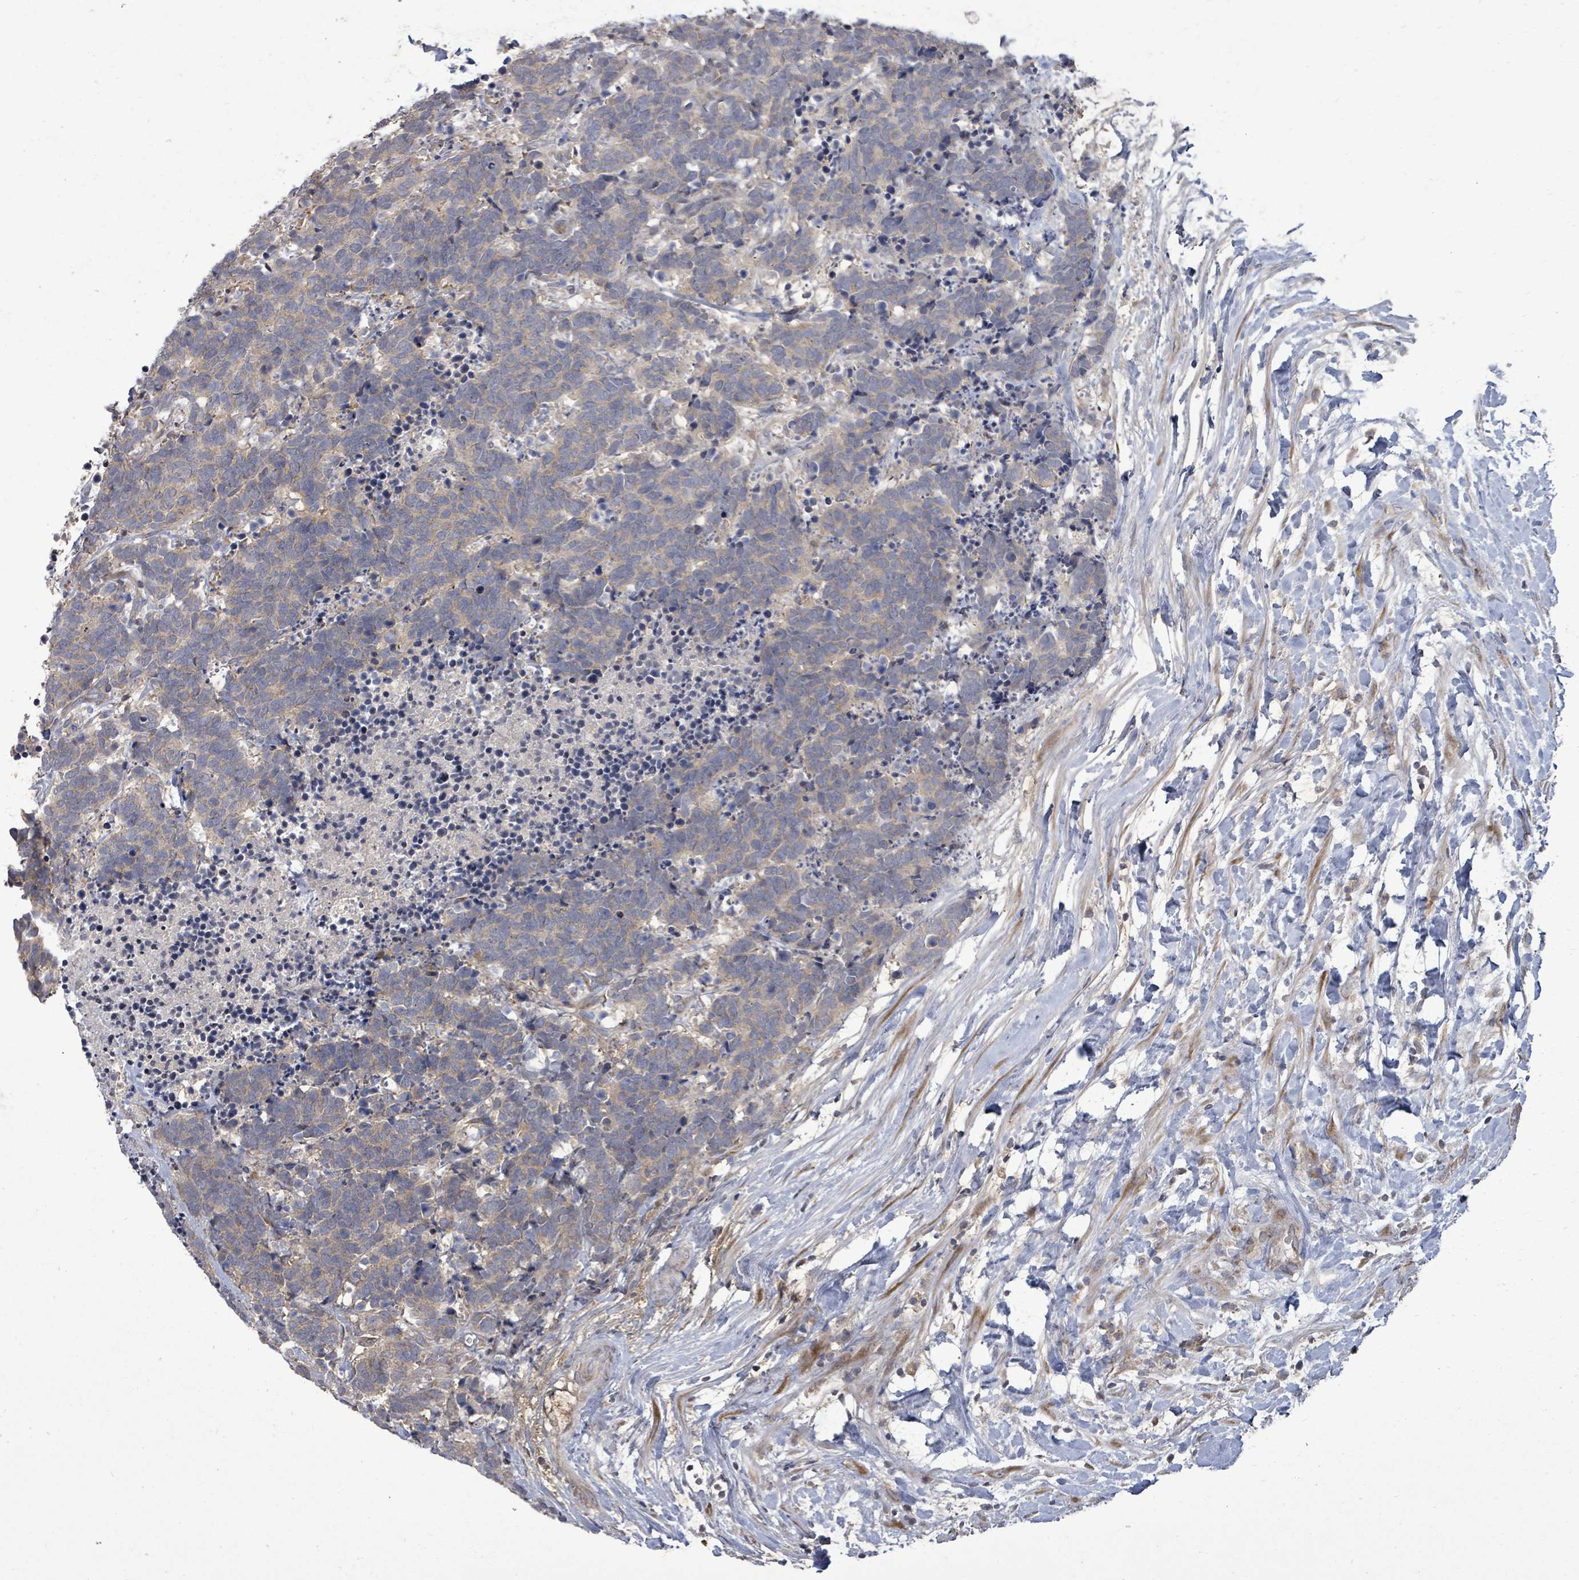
{"staining": {"intensity": "weak", "quantity": "<25%", "location": "cytoplasmic/membranous"}, "tissue": "carcinoid", "cell_type": "Tumor cells", "image_type": "cancer", "snomed": [{"axis": "morphology", "description": "Carcinoma, NOS"}, {"axis": "morphology", "description": "Carcinoid, malignant, NOS"}, {"axis": "topography", "description": "Prostate"}], "caption": "This is an immunohistochemistry photomicrograph of carcinoma. There is no positivity in tumor cells.", "gene": "KRTAP27-1", "patient": {"sex": "male", "age": 57}}